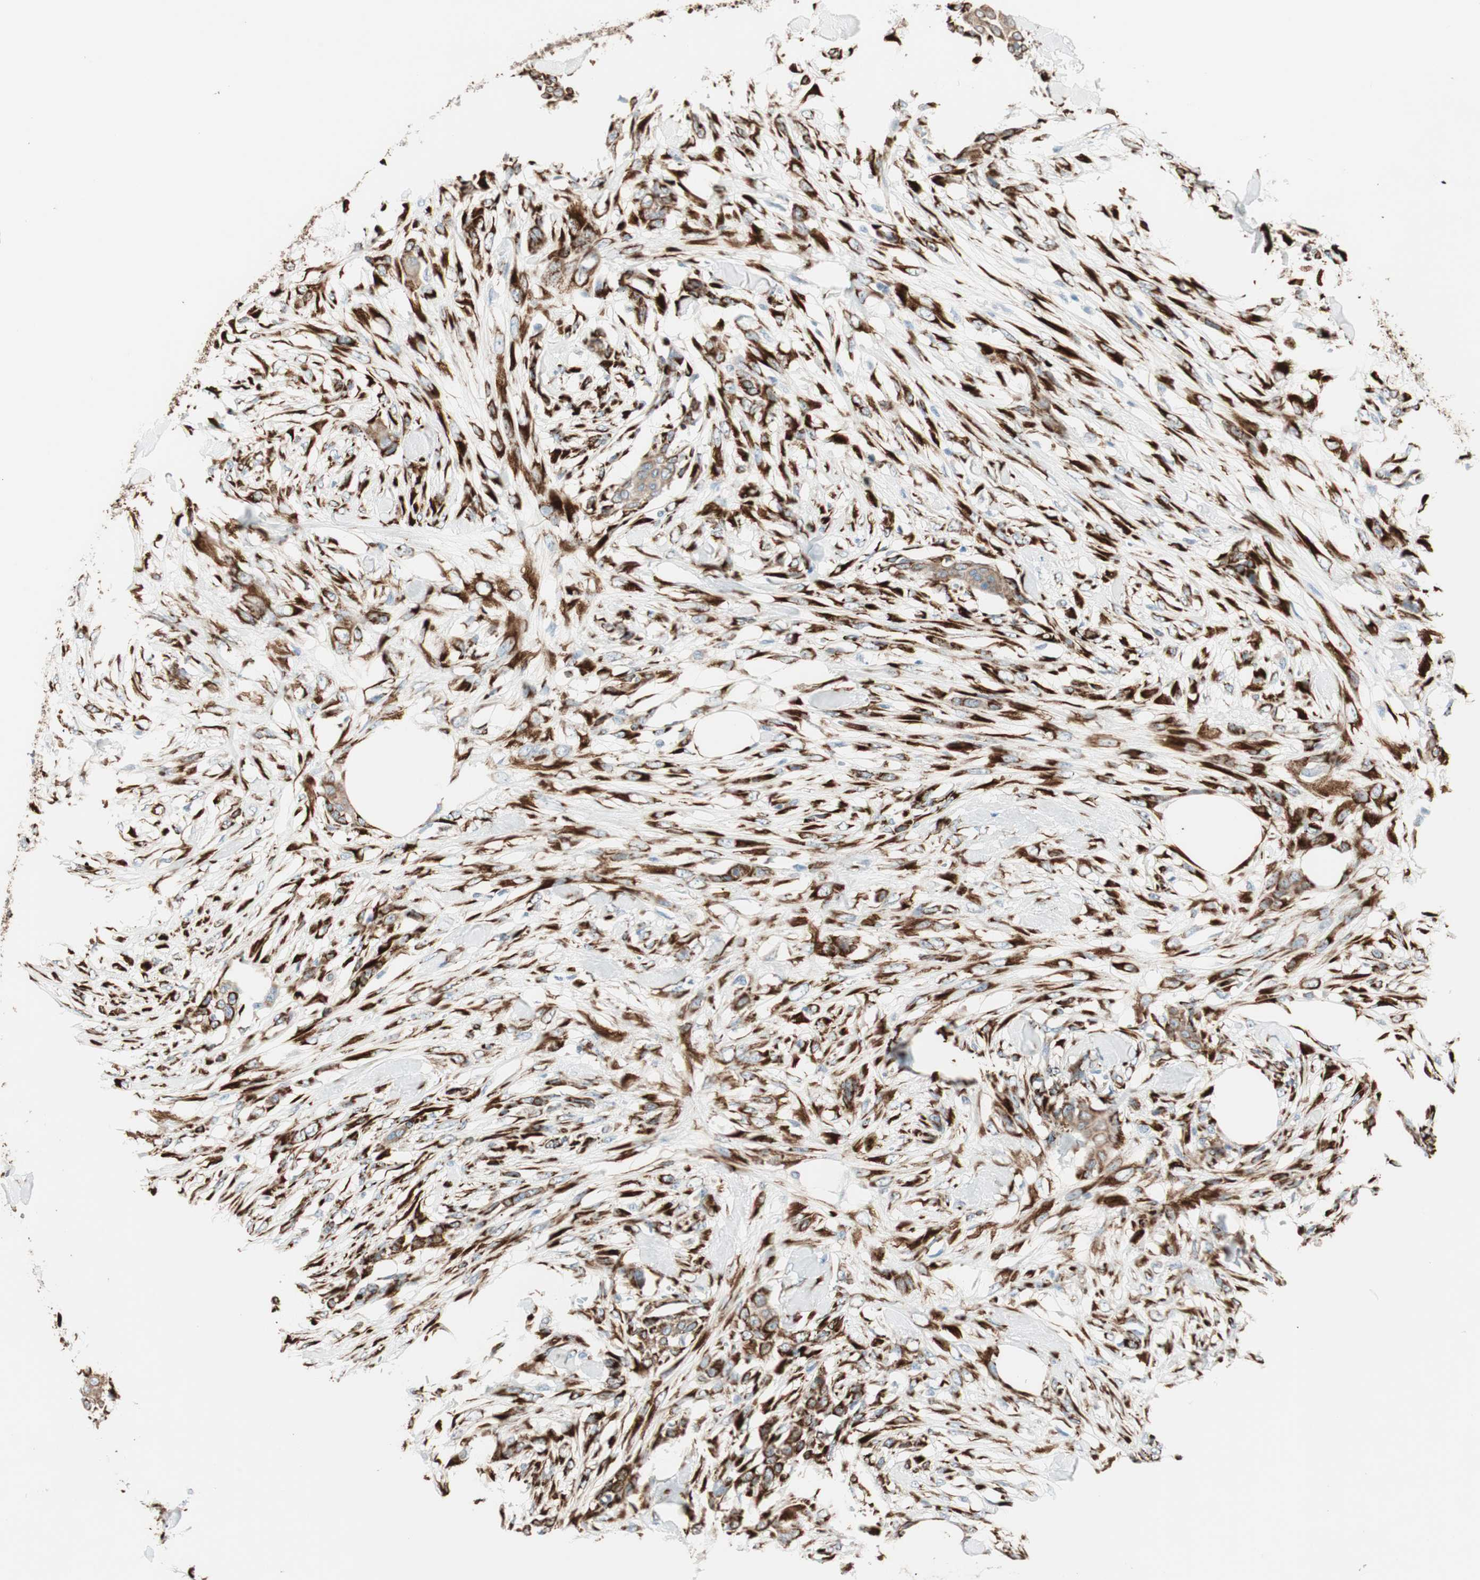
{"staining": {"intensity": "strong", "quantity": ">75%", "location": "cytoplasmic/membranous"}, "tissue": "skin cancer", "cell_type": "Tumor cells", "image_type": "cancer", "snomed": [{"axis": "morphology", "description": "Squamous cell carcinoma, NOS"}, {"axis": "topography", "description": "Skin"}], "caption": "The image shows immunohistochemical staining of skin cancer. There is strong cytoplasmic/membranous positivity is identified in approximately >75% of tumor cells.", "gene": "P4HTM", "patient": {"sex": "female", "age": 59}}